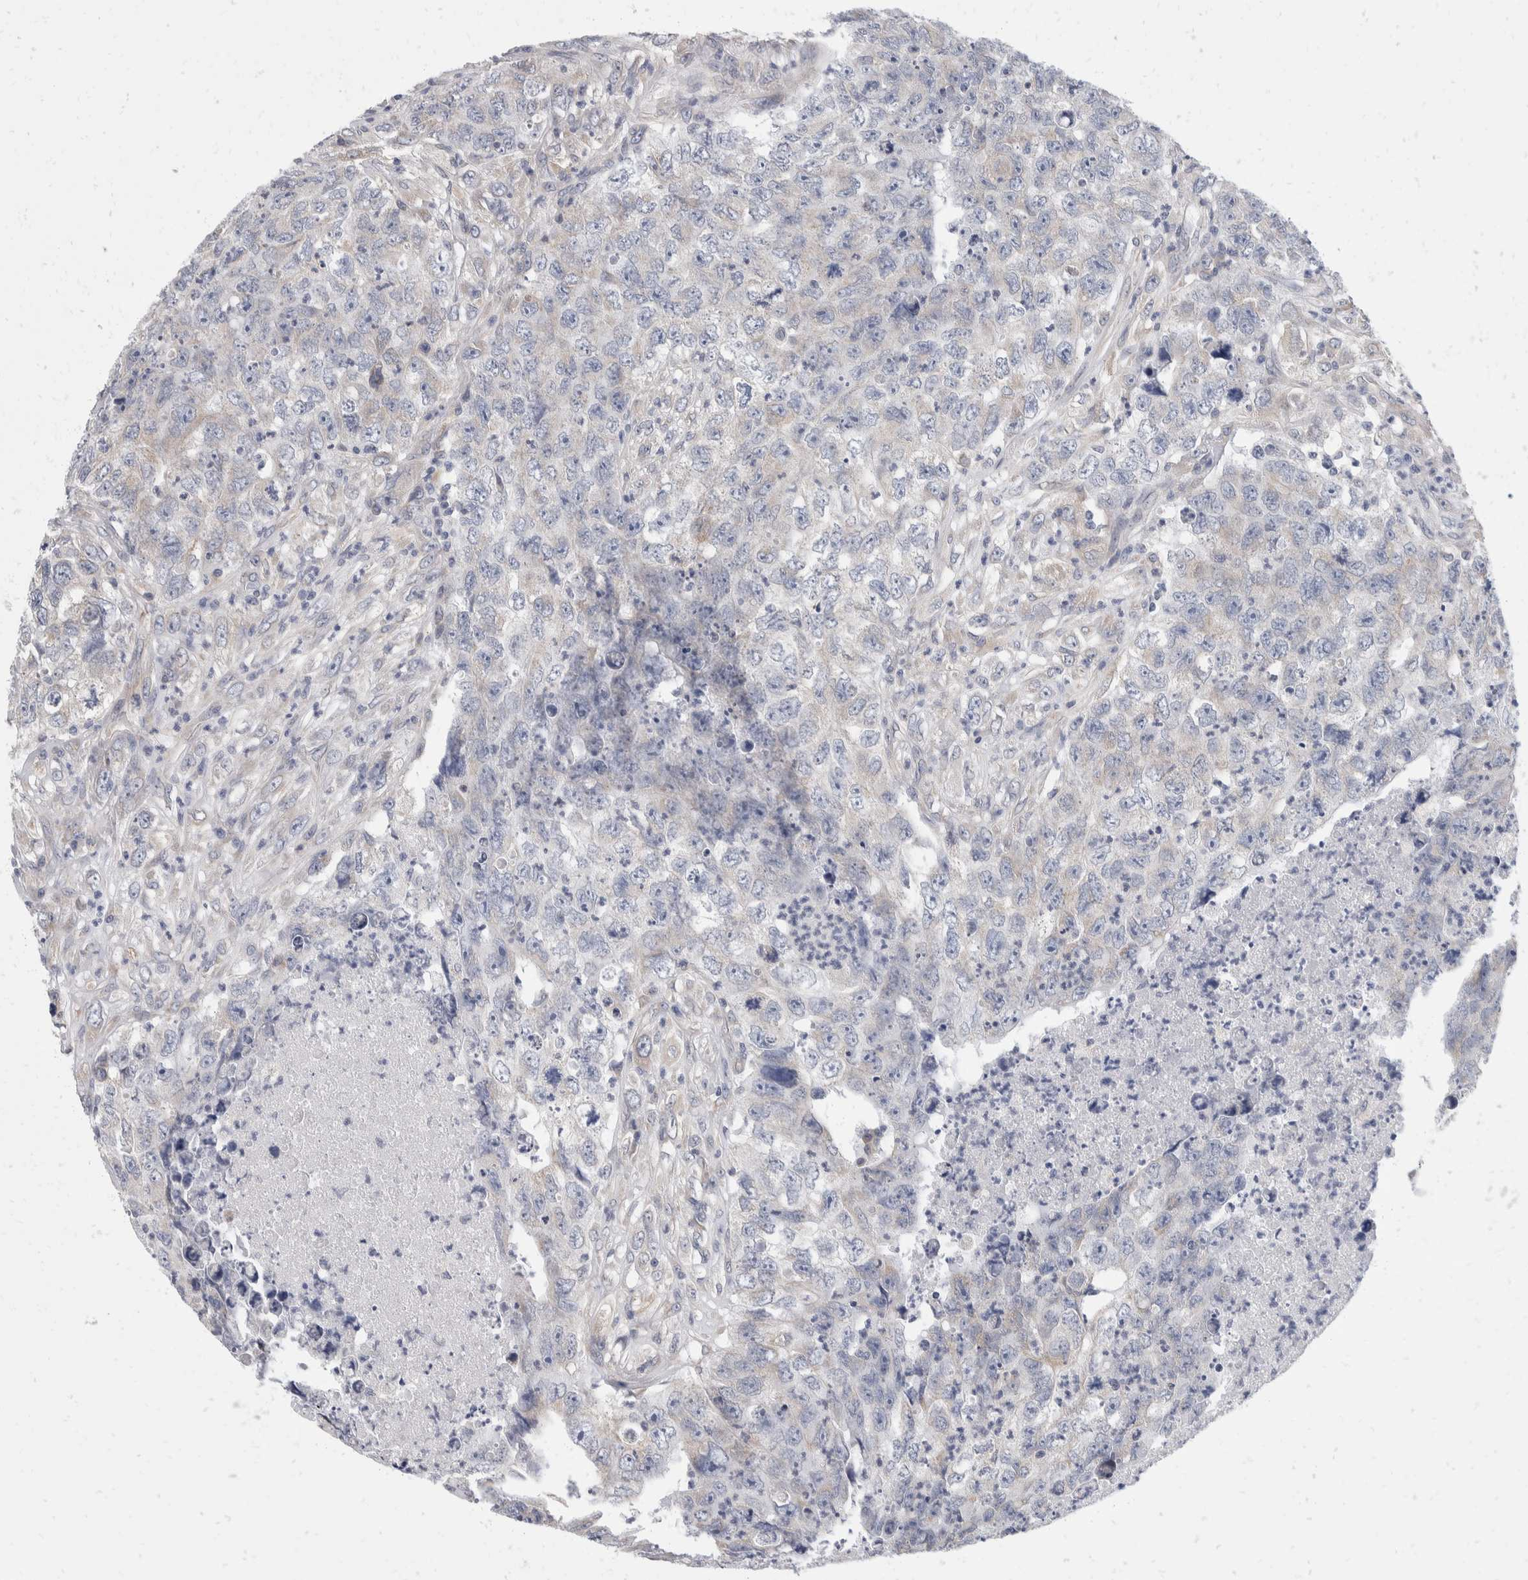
{"staining": {"intensity": "negative", "quantity": "none", "location": "none"}, "tissue": "testis cancer", "cell_type": "Tumor cells", "image_type": "cancer", "snomed": [{"axis": "morphology", "description": "Carcinoma, Embryonal, NOS"}, {"axis": "topography", "description": "Testis"}], "caption": "An IHC histopathology image of testis embryonal carcinoma is shown. There is no staining in tumor cells of testis embryonal carcinoma. (DAB (3,3'-diaminobenzidine) immunohistochemistry (IHC) with hematoxylin counter stain).", "gene": "TMEM245", "patient": {"sex": "male", "age": 32}}